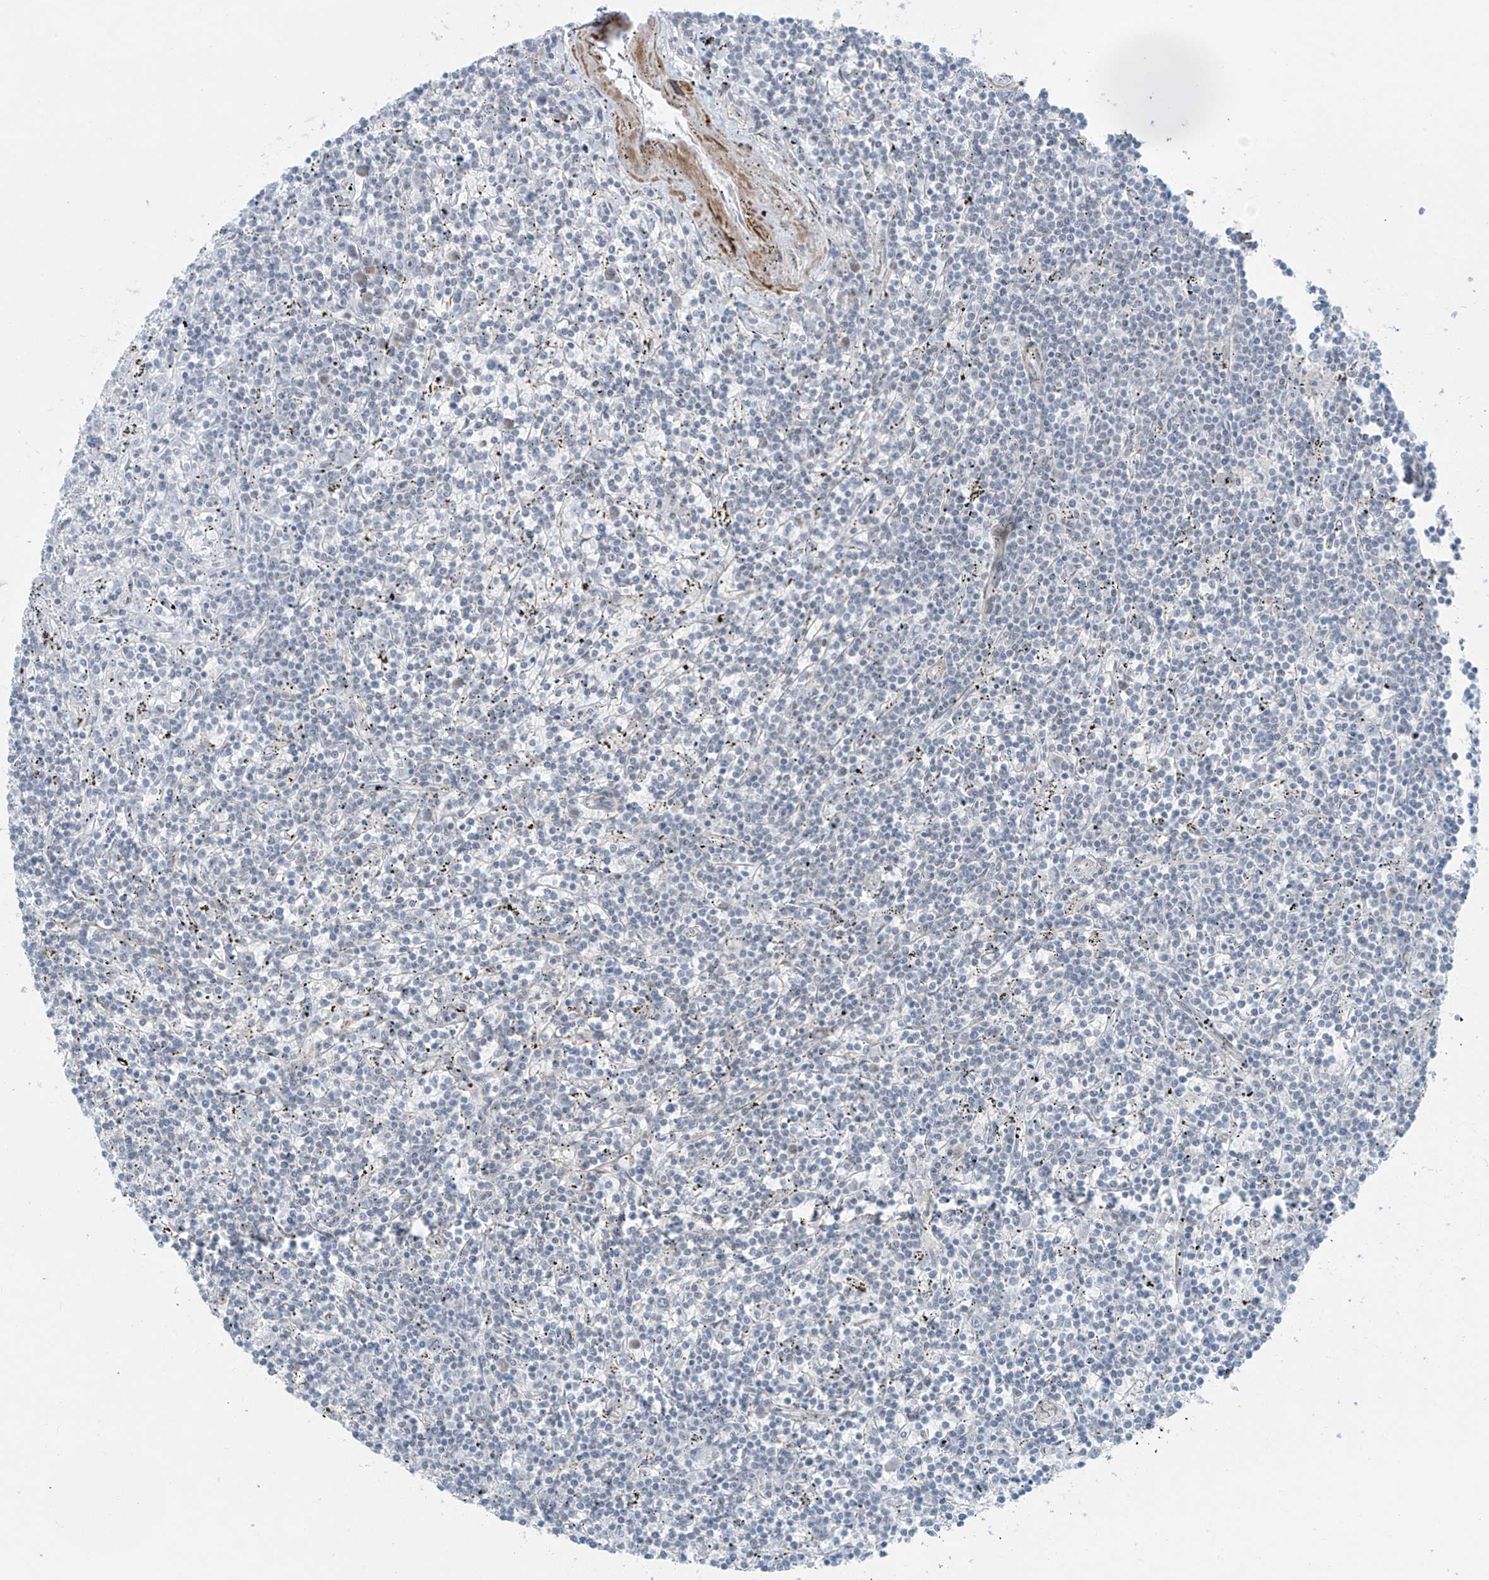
{"staining": {"intensity": "negative", "quantity": "none", "location": "none"}, "tissue": "lymphoma", "cell_type": "Tumor cells", "image_type": "cancer", "snomed": [{"axis": "morphology", "description": "Malignant lymphoma, non-Hodgkin's type, Low grade"}, {"axis": "topography", "description": "Spleen"}], "caption": "Lymphoma was stained to show a protein in brown. There is no significant expression in tumor cells.", "gene": "RASGEF1A", "patient": {"sex": "male", "age": 76}}